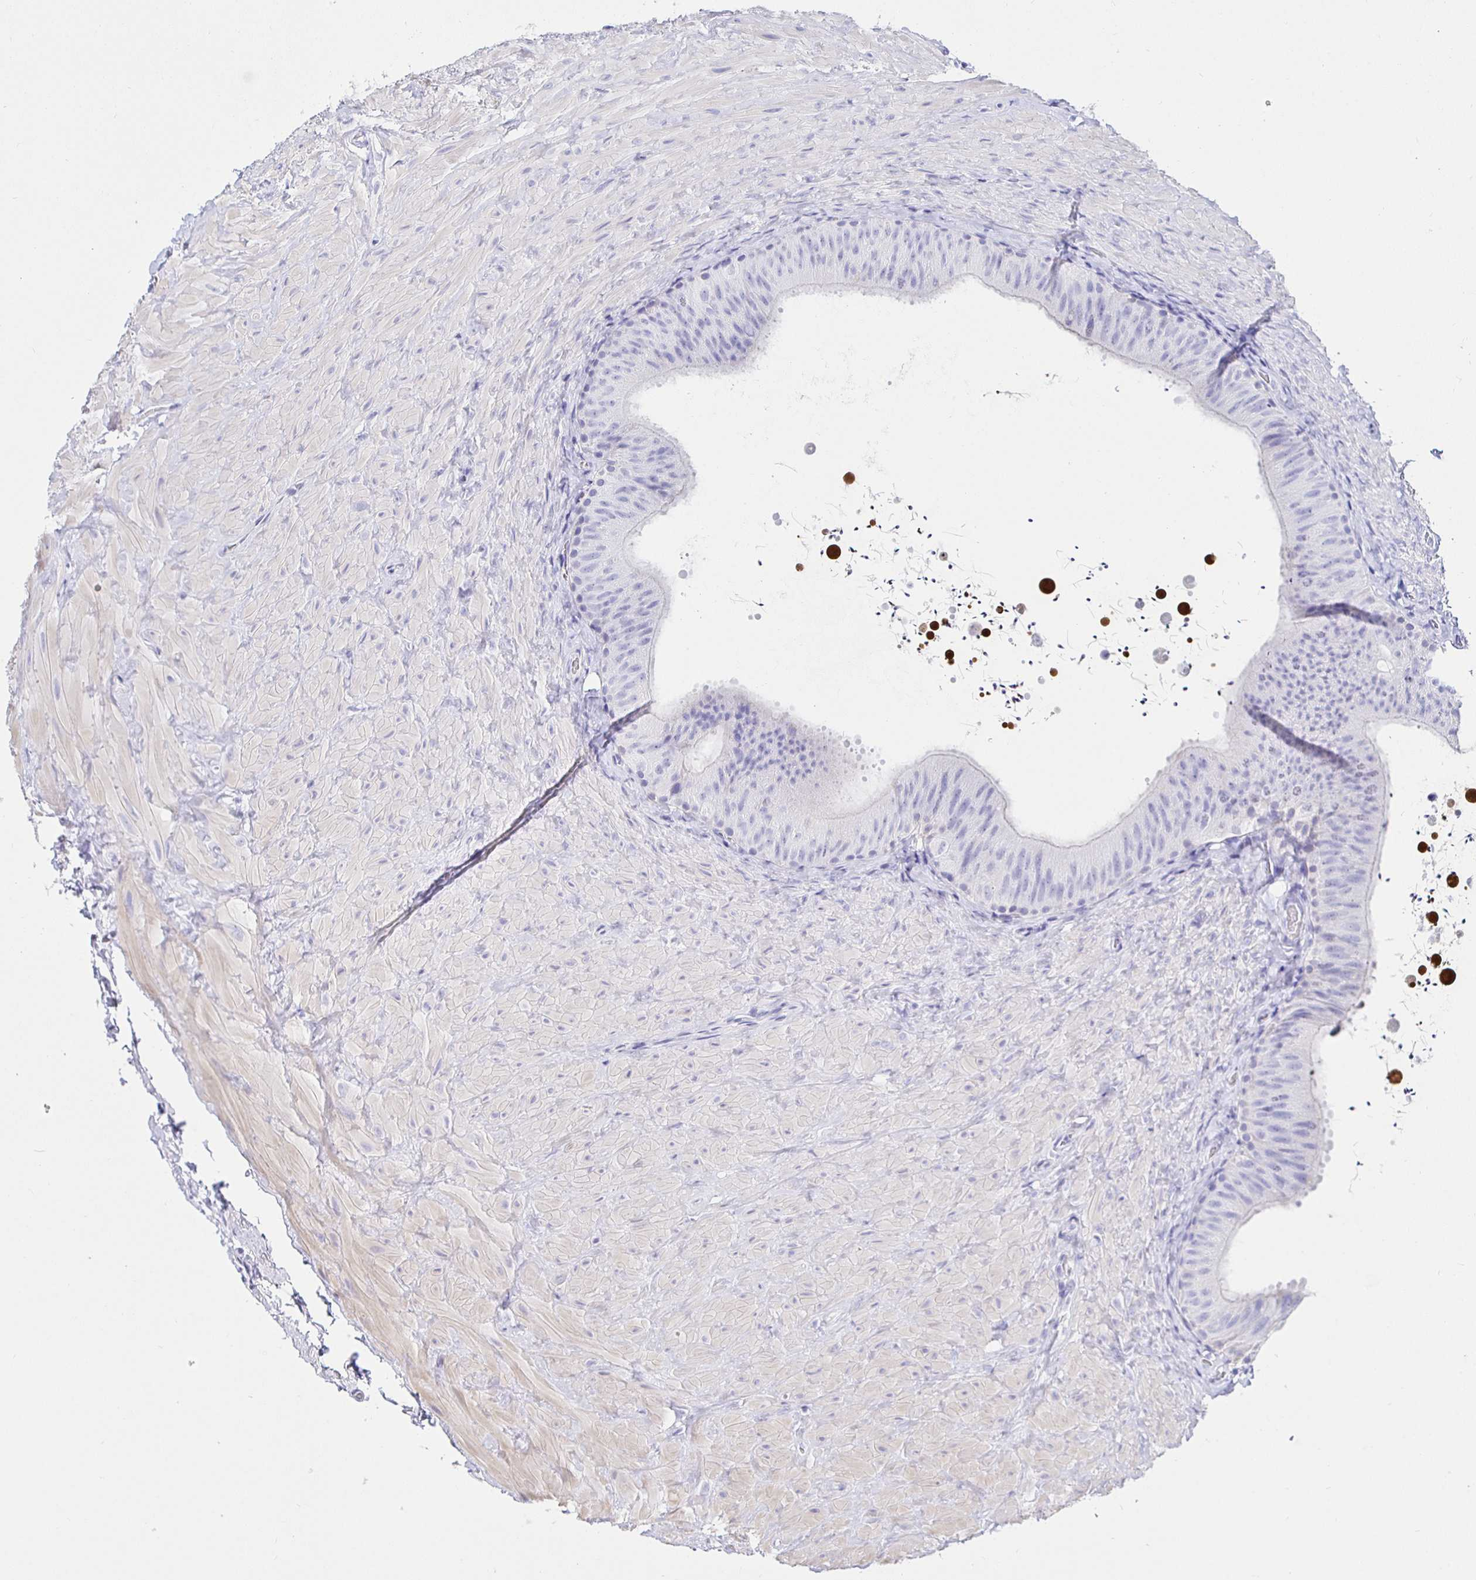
{"staining": {"intensity": "negative", "quantity": "none", "location": "none"}, "tissue": "epididymis", "cell_type": "Glandular cells", "image_type": "normal", "snomed": [{"axis": "morphology", "description": "Normal tissue, NOS"}, {"axis": "topography", "description": "Epididymis, spermatic cord, NOS"}, {"axis": "topography", "description": "Epididymis"}], "caption": "Glandular cells show no significant protein staining in normal epididymis. Brightfield microscopy of immunohistochemistry (IHC) stained with DAB (3,3'-diaminobenzidine) (brown) and hematoxylin (blue), captured at high magnification.", "gene": "HSPA4L", "patient": {"sex": "male", "age": 31}}